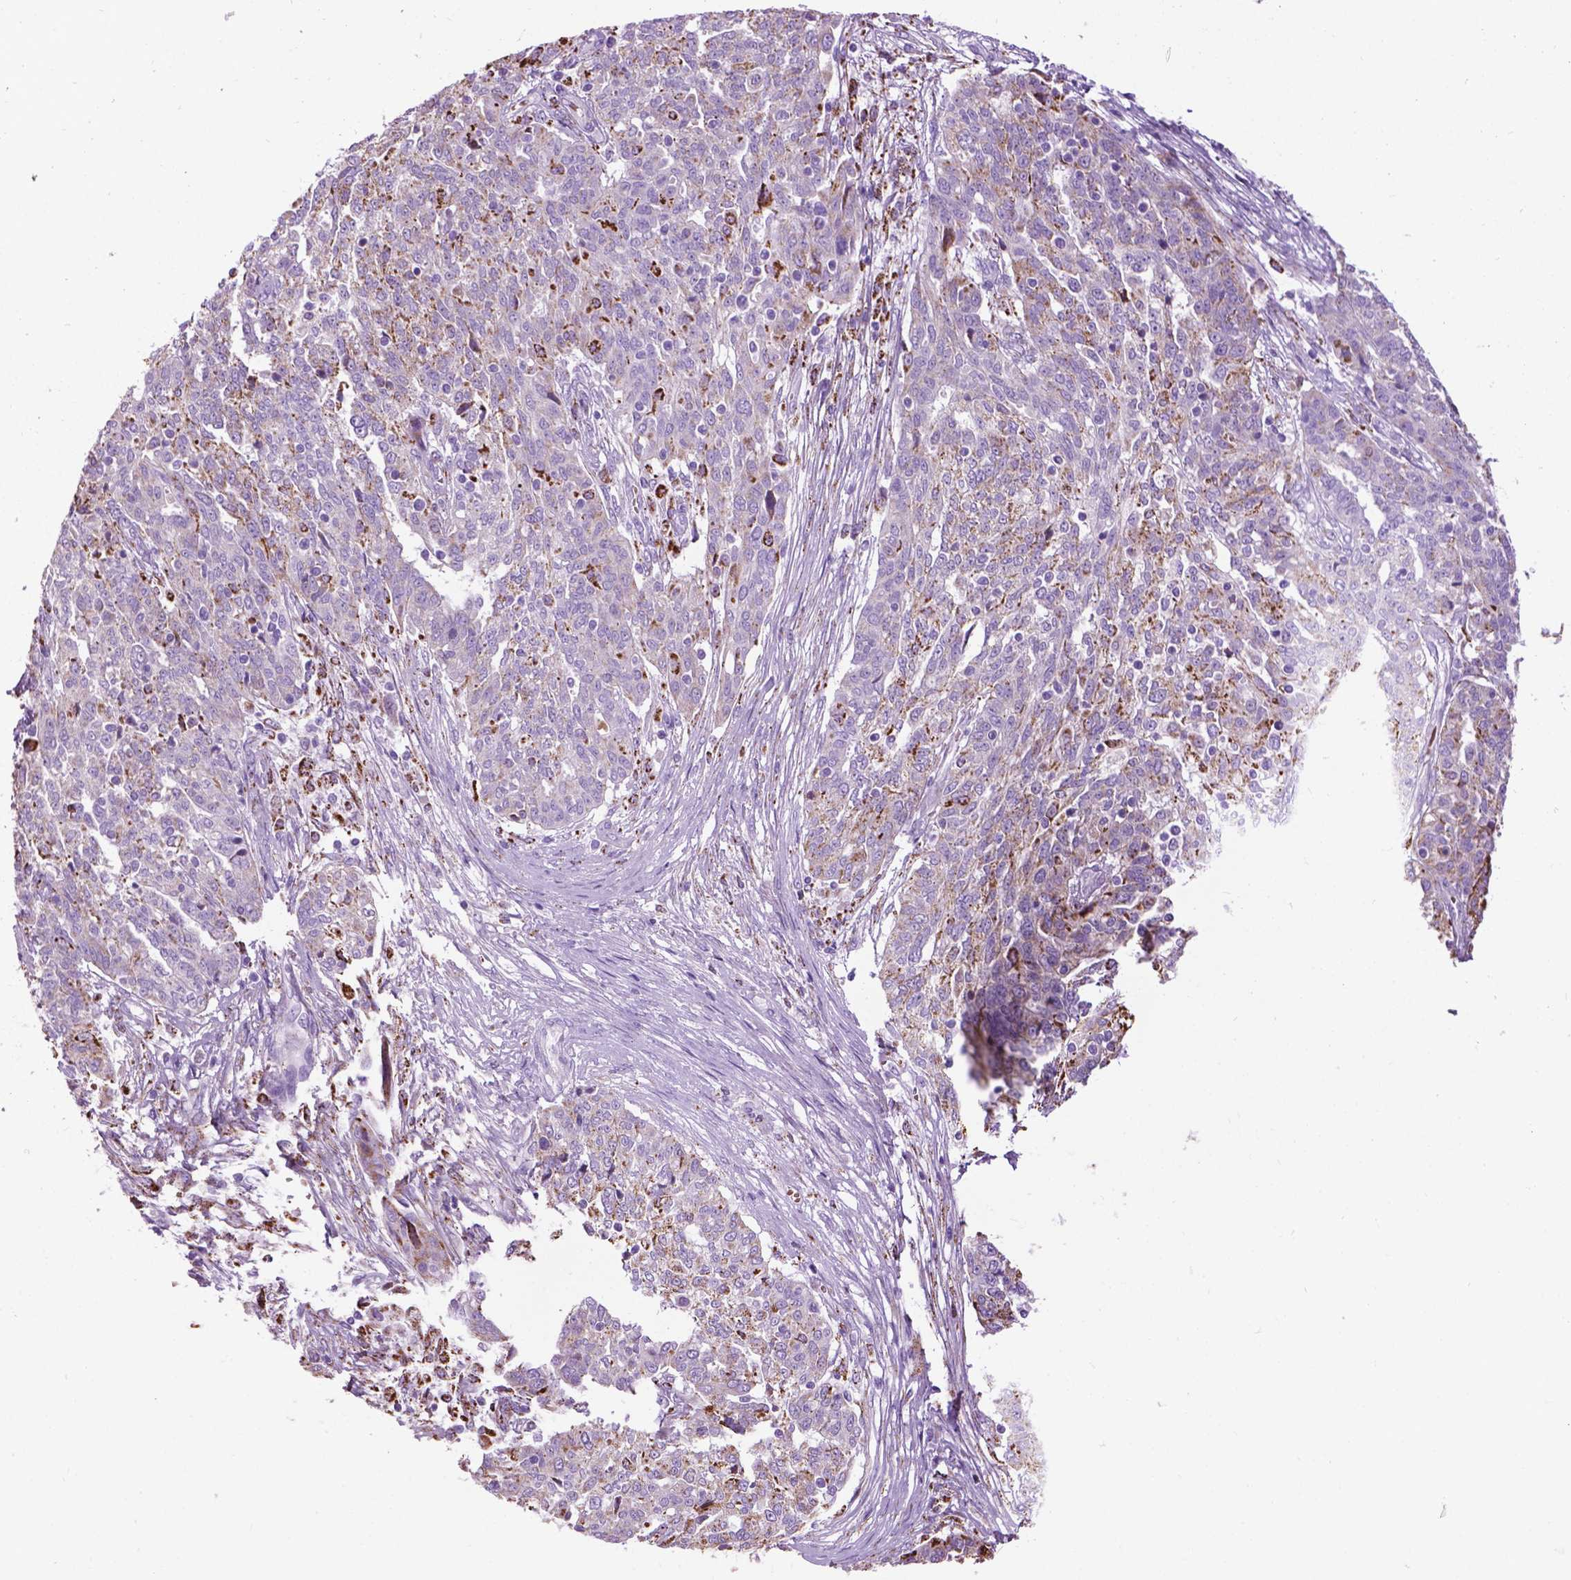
{"staining": {"intensity": "negative", "quantity": "none", "location": "none"}, "tissue": "ovarian cancer", "cell_type": "Tumor cells", "image_type": "cancer", "snomed": [{"axis": "morphology", "description": "Cystadenocarcinoma, serous, NOS"}, {"axis": "topography", "description": "Ovary"}], "caption": "Photomicrograph shows no significant protein expression in tumor cells of ovarian cancer (serous cystadenocarcinoma).", "gene": "TMEM132E", "patient": {"sex": "female", "age": 67}}